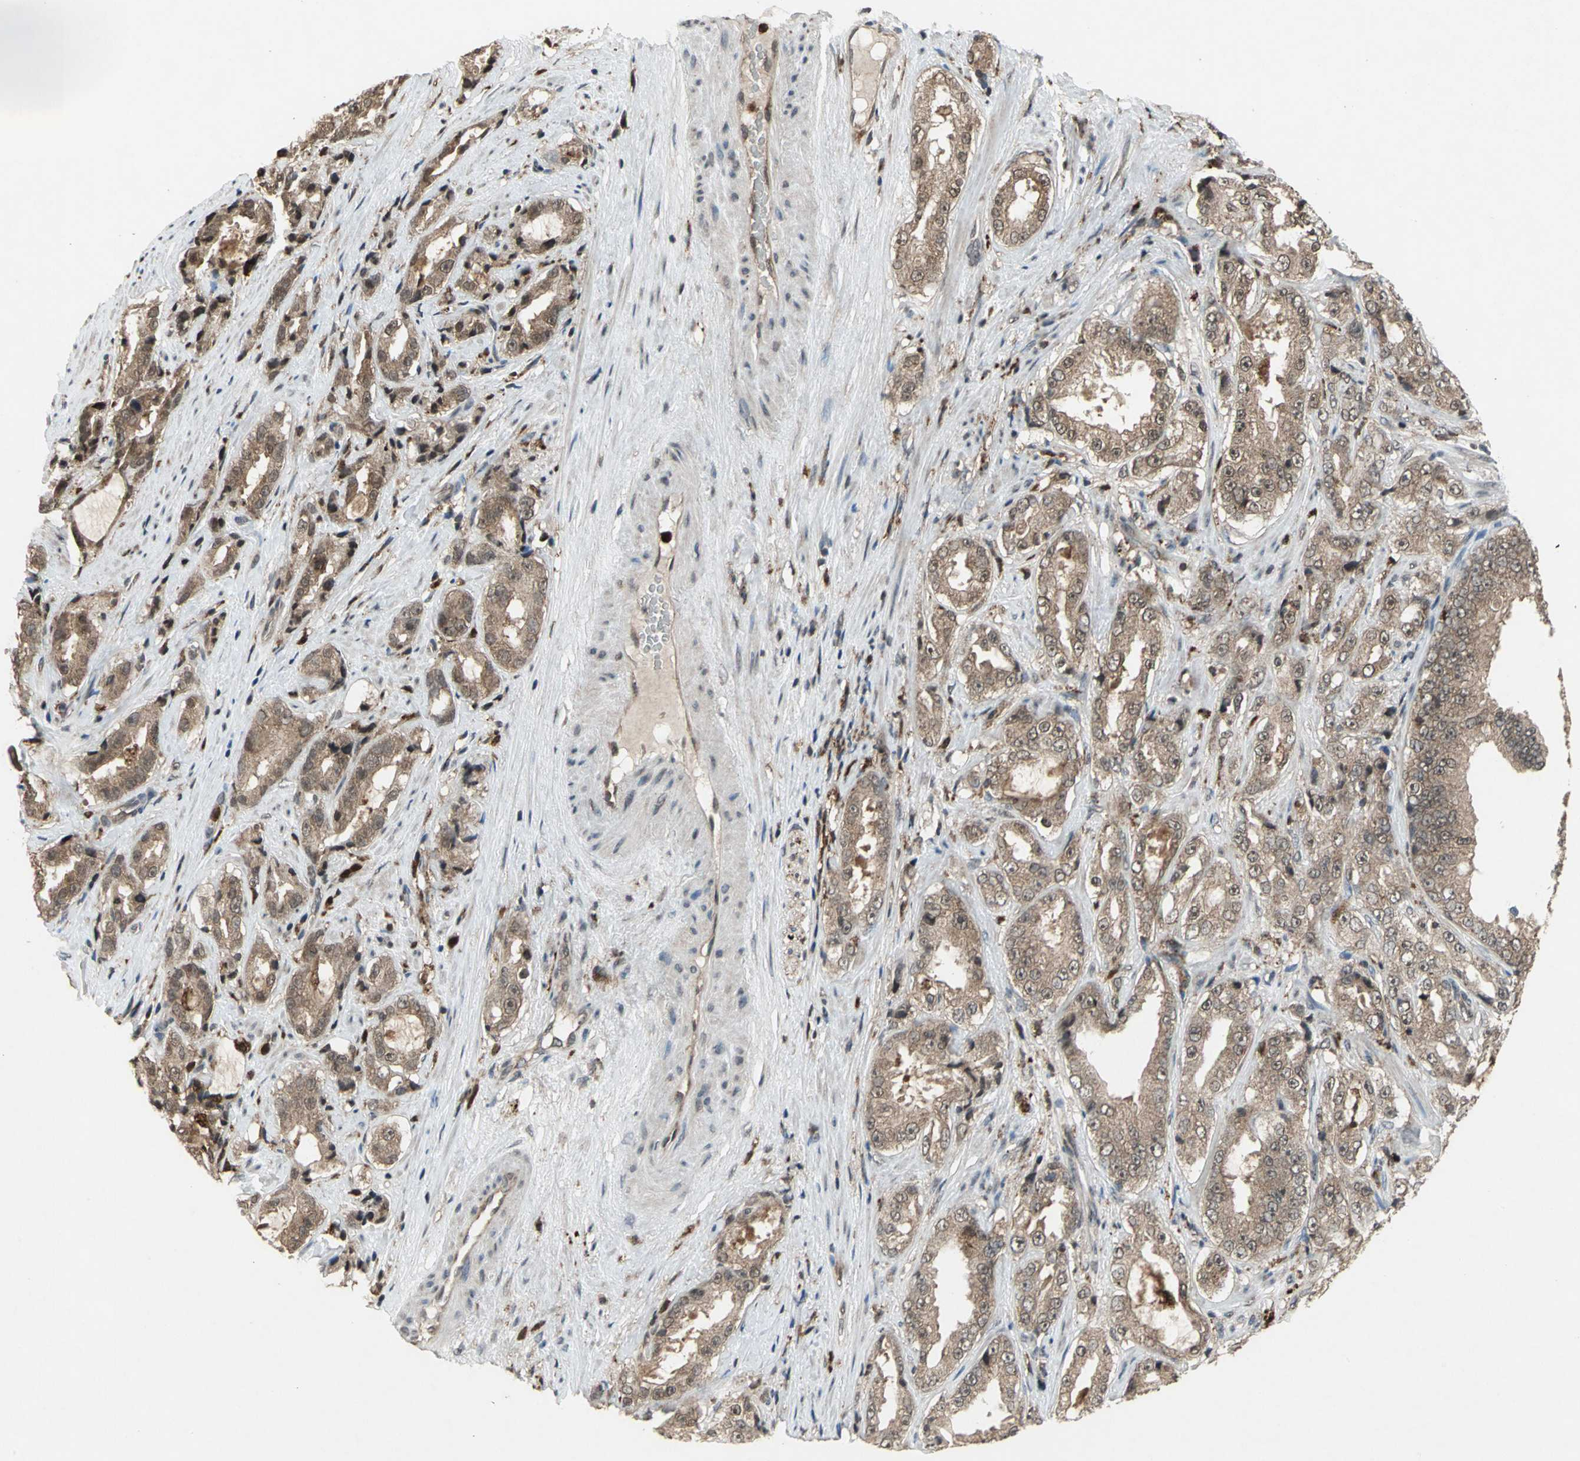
{"staining": {"intensity": "moderate", "quantity": ">75%", "location": "cytoplasmic/membranous"}, "tissue": "prostate cancer", "cell_type": "Tumor cells", "image_type": "cancer", "snomed": [{"axis": "morphology", "description": "Adenocarcinoma, High grade"}, {"axis": "topography", "description": "Prostate"}], "caption": "A histopathology image of adenocarcinoma (high-grade) (prostate) stained for a protein demonstrates moderate cytoplasmic/membranous brown staining in tumor cells. (brown staining indicates protein expression, while blue staining denotes nuclei).", "gene": "PYCARD", "patient": {"sex": "male", "age": 73}}